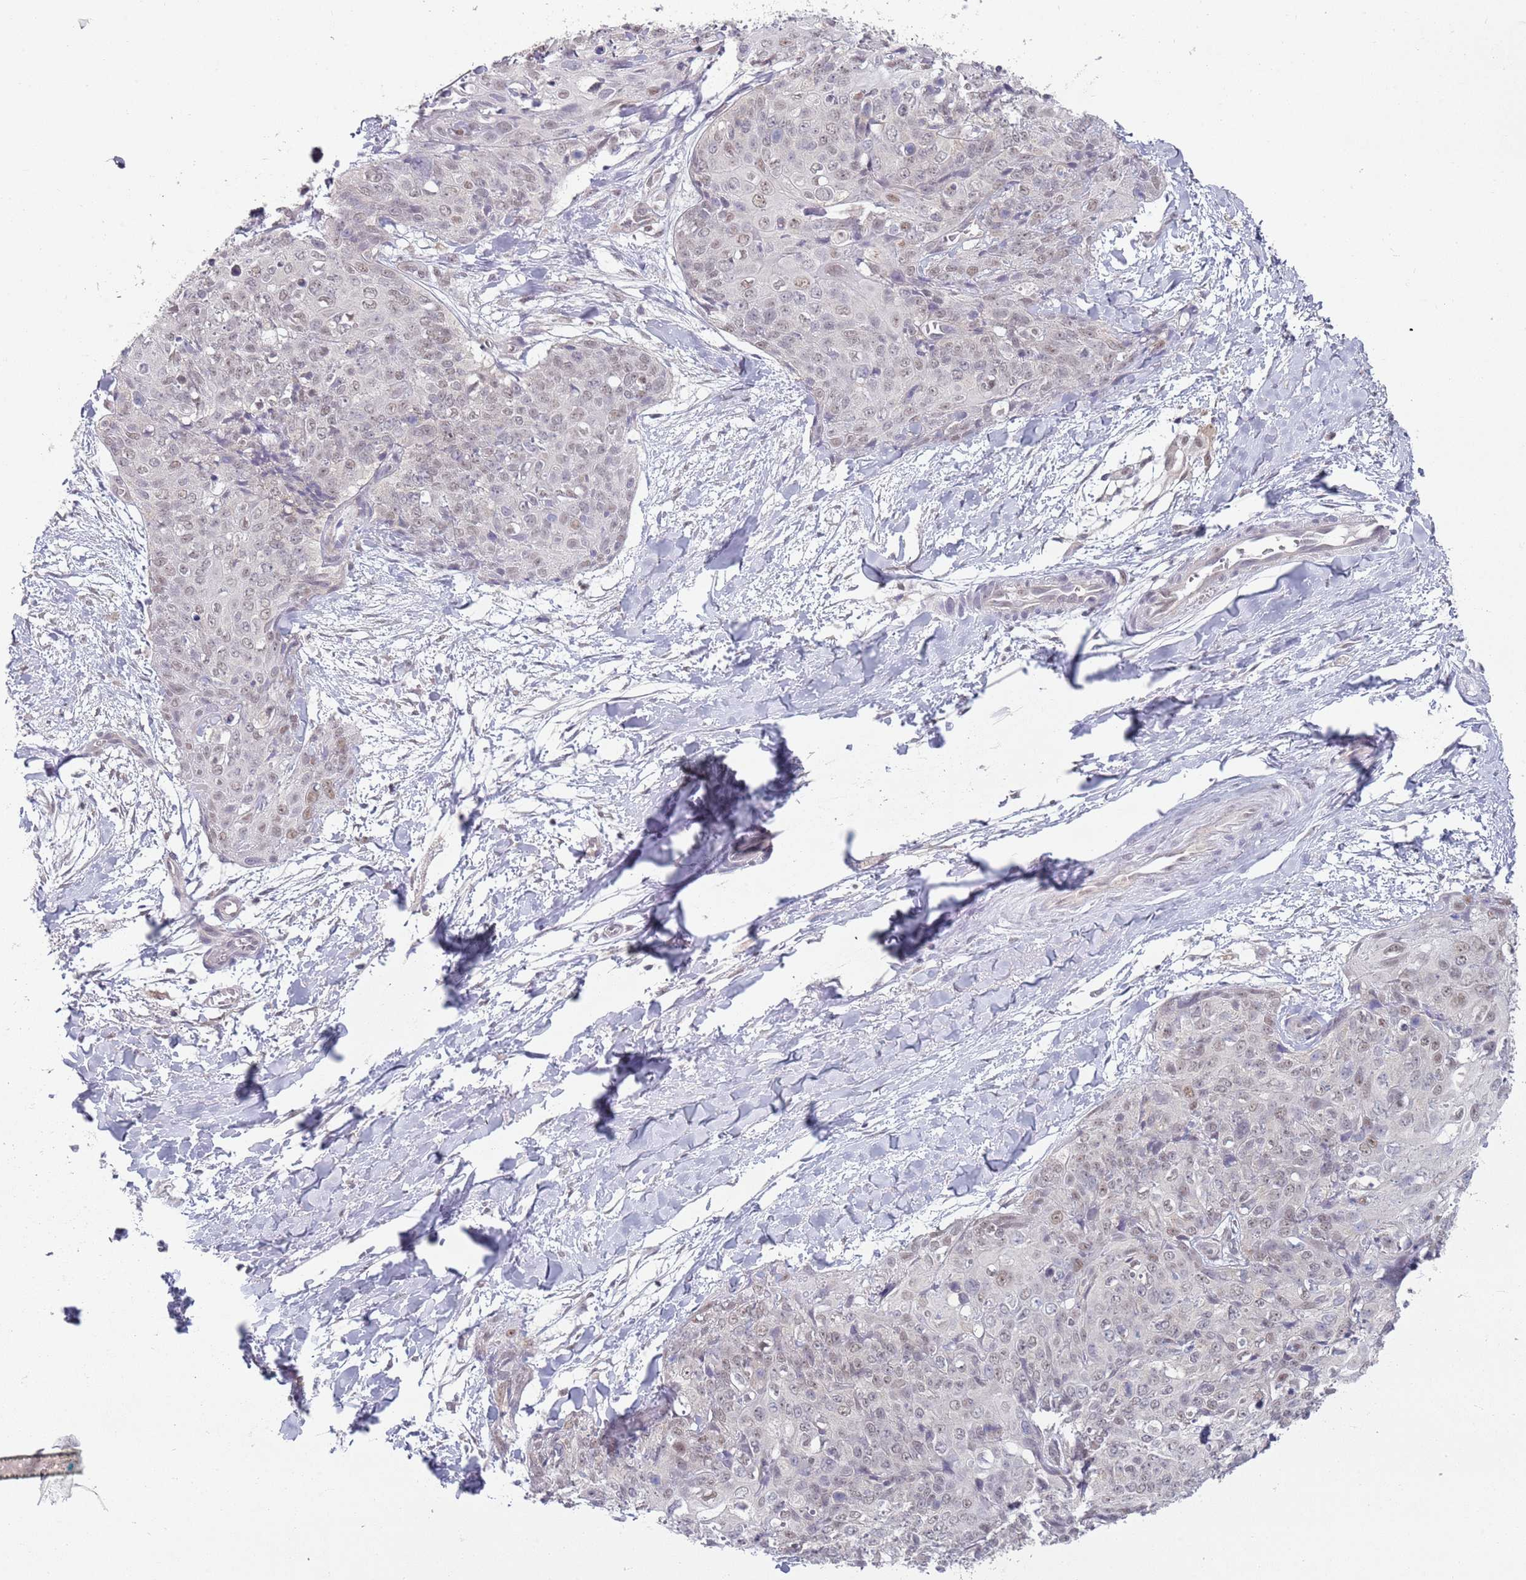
{"staining": {"intensity": "weak", "quantity": ">75%", "location": "nuclear"}, "tissue": "skin cancer", "cell_type": "Tumor cells", "image_type": "cancer", "snomed": [{"axis": "morphology", "description": "Squamous cell carcinoma, NOS"}, {"axis": "topography", "description": "Skin"}, {"axis": "topography", "description": "Vulva"}], "caption": "A brown stain shows weak nuclear staining of a protein in human skin cancer tumor cells.", "gene": "SMARCAL1", "patient": {"sex": "female", "age": 85}}